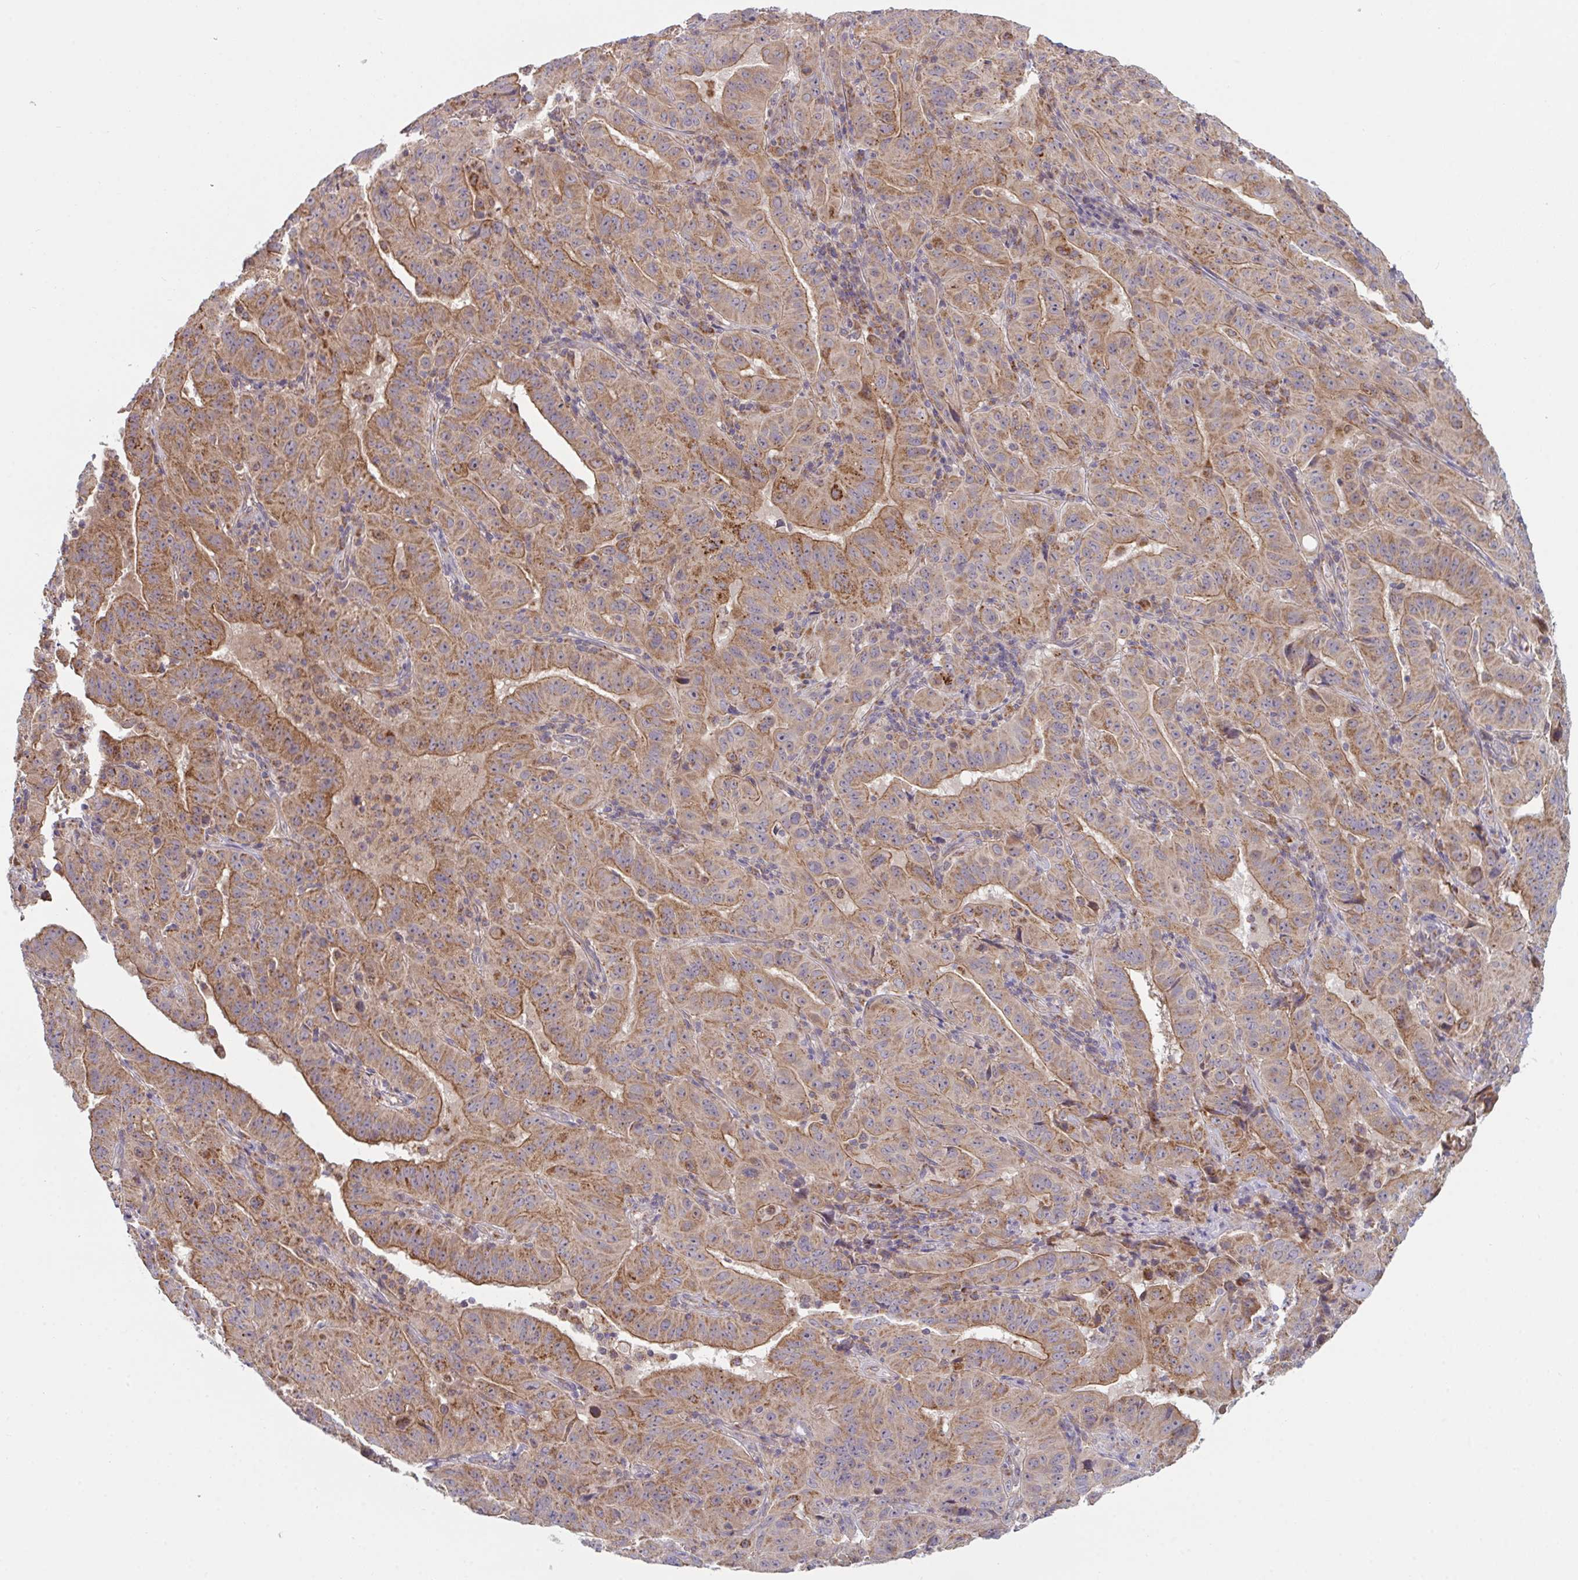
{"staining": {"intensity": "moderate", "quantity": ">75%", "location": "cytoplasmic/membranous"}, "tissue": "pancreatic cancer", "cell_type": "Tumor cells", "image_type": "cancer", "snomed": [{"axis": "morphology", "description": "Adenocarcinoma, NOS"}, {"axis": "topography", "description": "Pancreas"}], "caption": "Moderate cytoplasmic/membranous positivity is identified in approximately >75% of tumor cells in pancreatic adenocarcinoma.", "gene": "XAF1", "patient": {"sex": "male", "age": 63}}